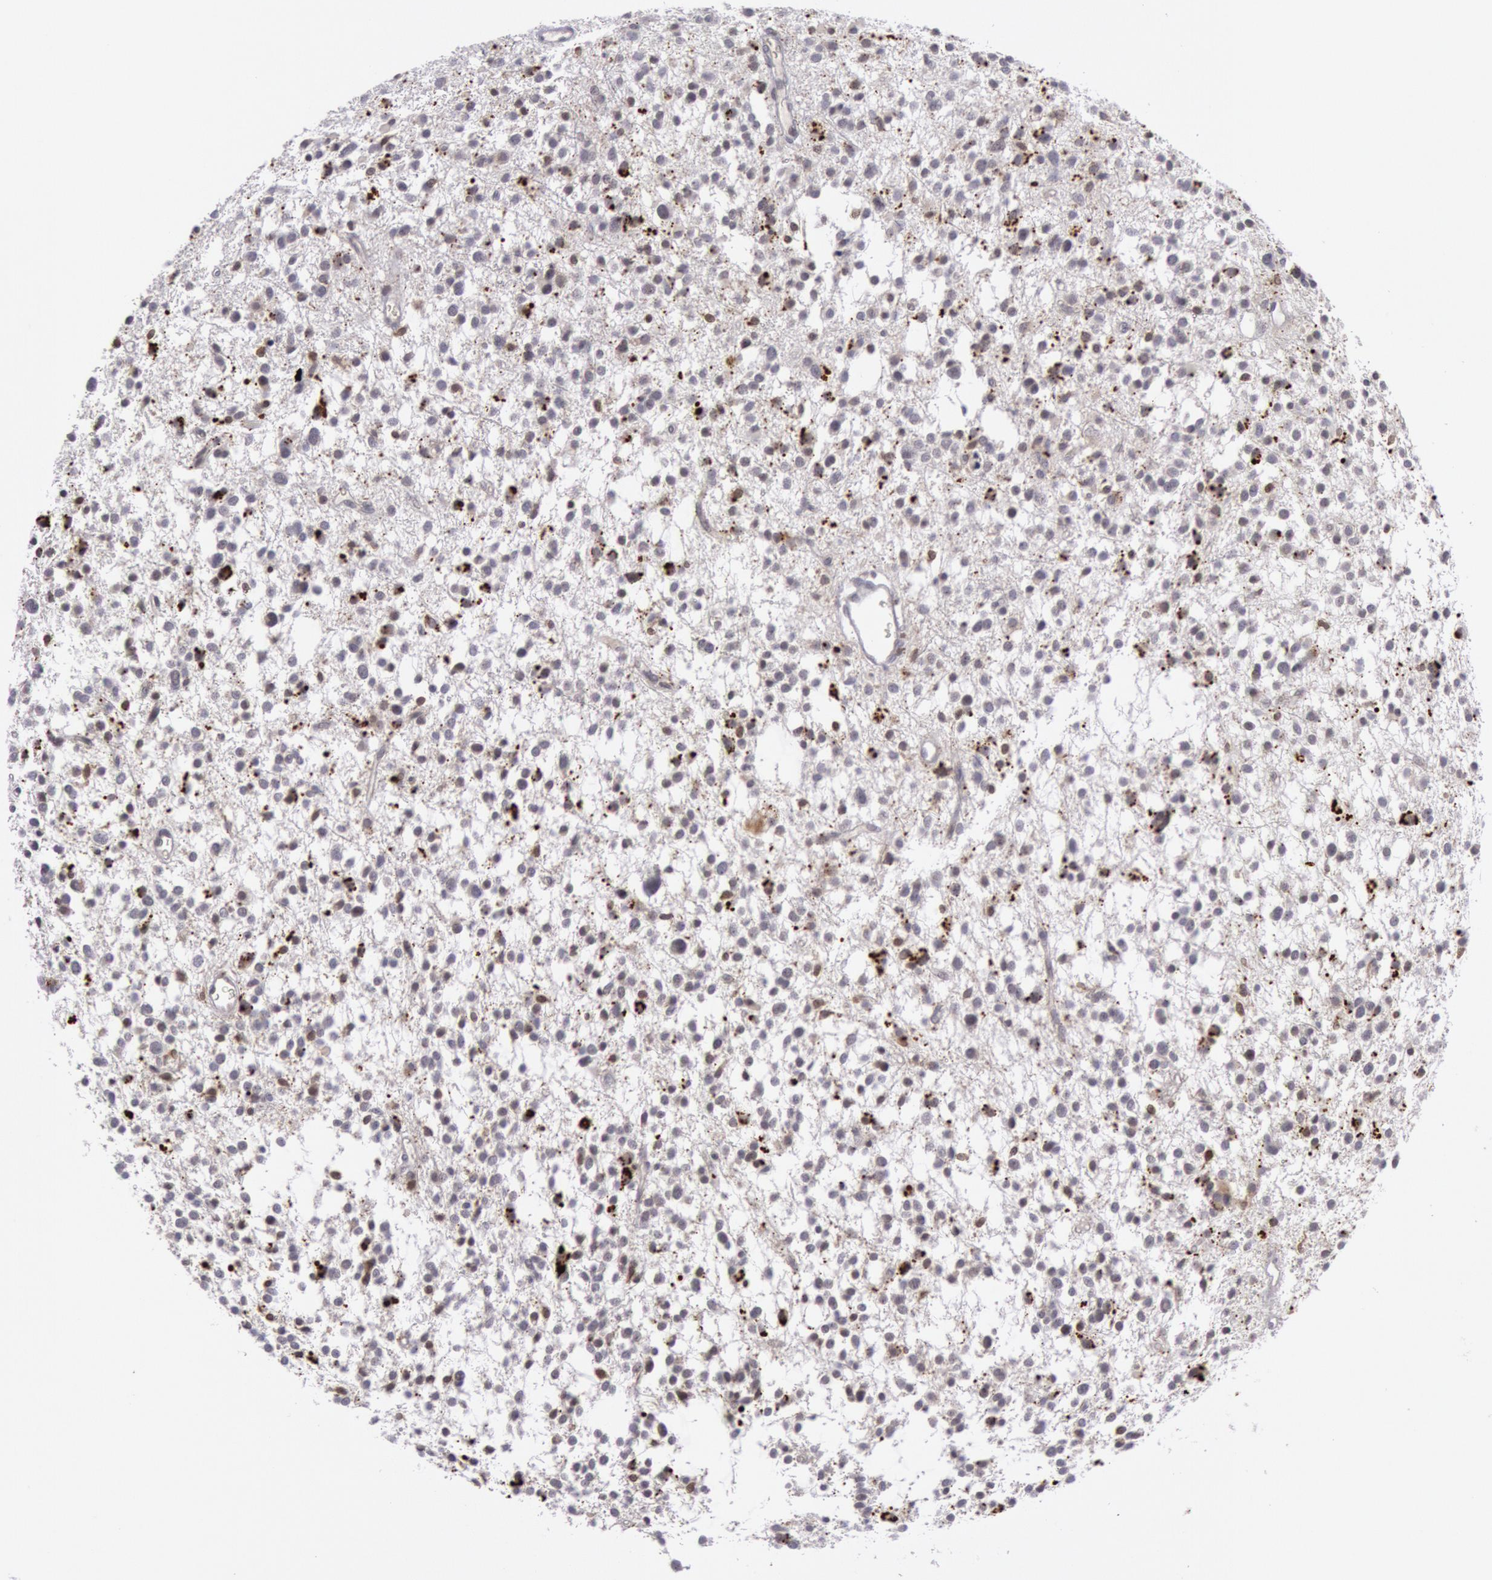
{"staining": {"intensity": "moderate", "quantity": "<25%", "location": "cytoplasmic/membranous"}, "tissue": "glioma", "cell_type": "Tumor cells", "image_type": "cancer", "snomed": [{"axis": "morphology", "description": "Glioma, malignant, Low grade"}, {"axis": "topography", "description": "Brain"}], "caption": "Approximately <25% of tumor cells in glioma demonstrate moderate cytoplasmic/membranous protein staining as visualized by brown immunohistochemical staining.", "gene": "PTGS2", "patient": {"sex": "female", "age": 36}}